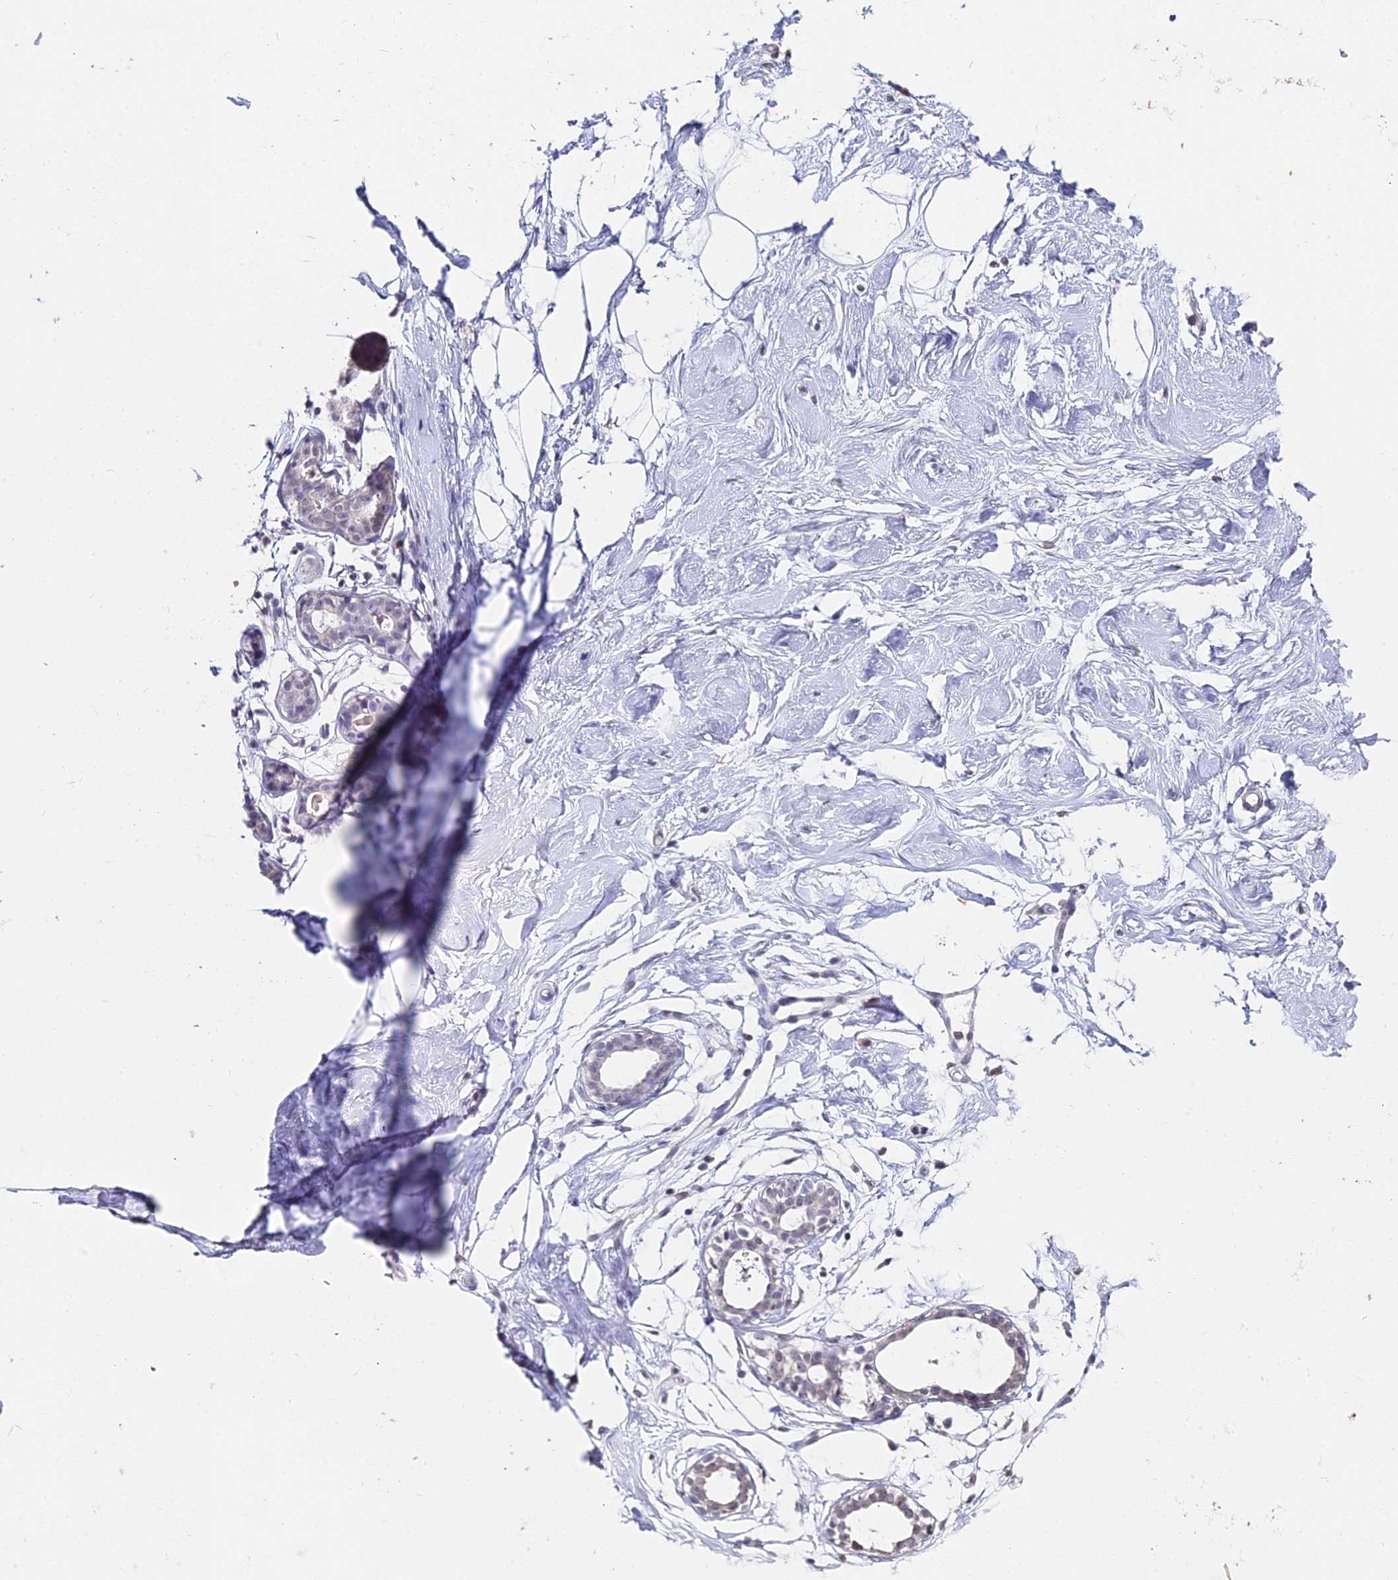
{"staining": {"intensity": "negative", "quantity": "none", "location": "none"}, "tissue": "breast", "cell_type": "Adipocytes", "image_type": "normal", "snomed": [{"axis": "morphology", "description": "Normal tissue, NOS"}, {"axis": "morphology", "description": "Adenoma, NOS"}, {"axis": "topography", "description": "Breast"}], "caption": "An immunohistochemistry (IHC) micrograph of unremarkable breast is shown. There is no staining in adipocytes of breast. (Brightfield microscopy of DAB immunohistochemistry at high magnification).", "gene": "PRR22", "patient": {"sex": "female", "age": 23}}